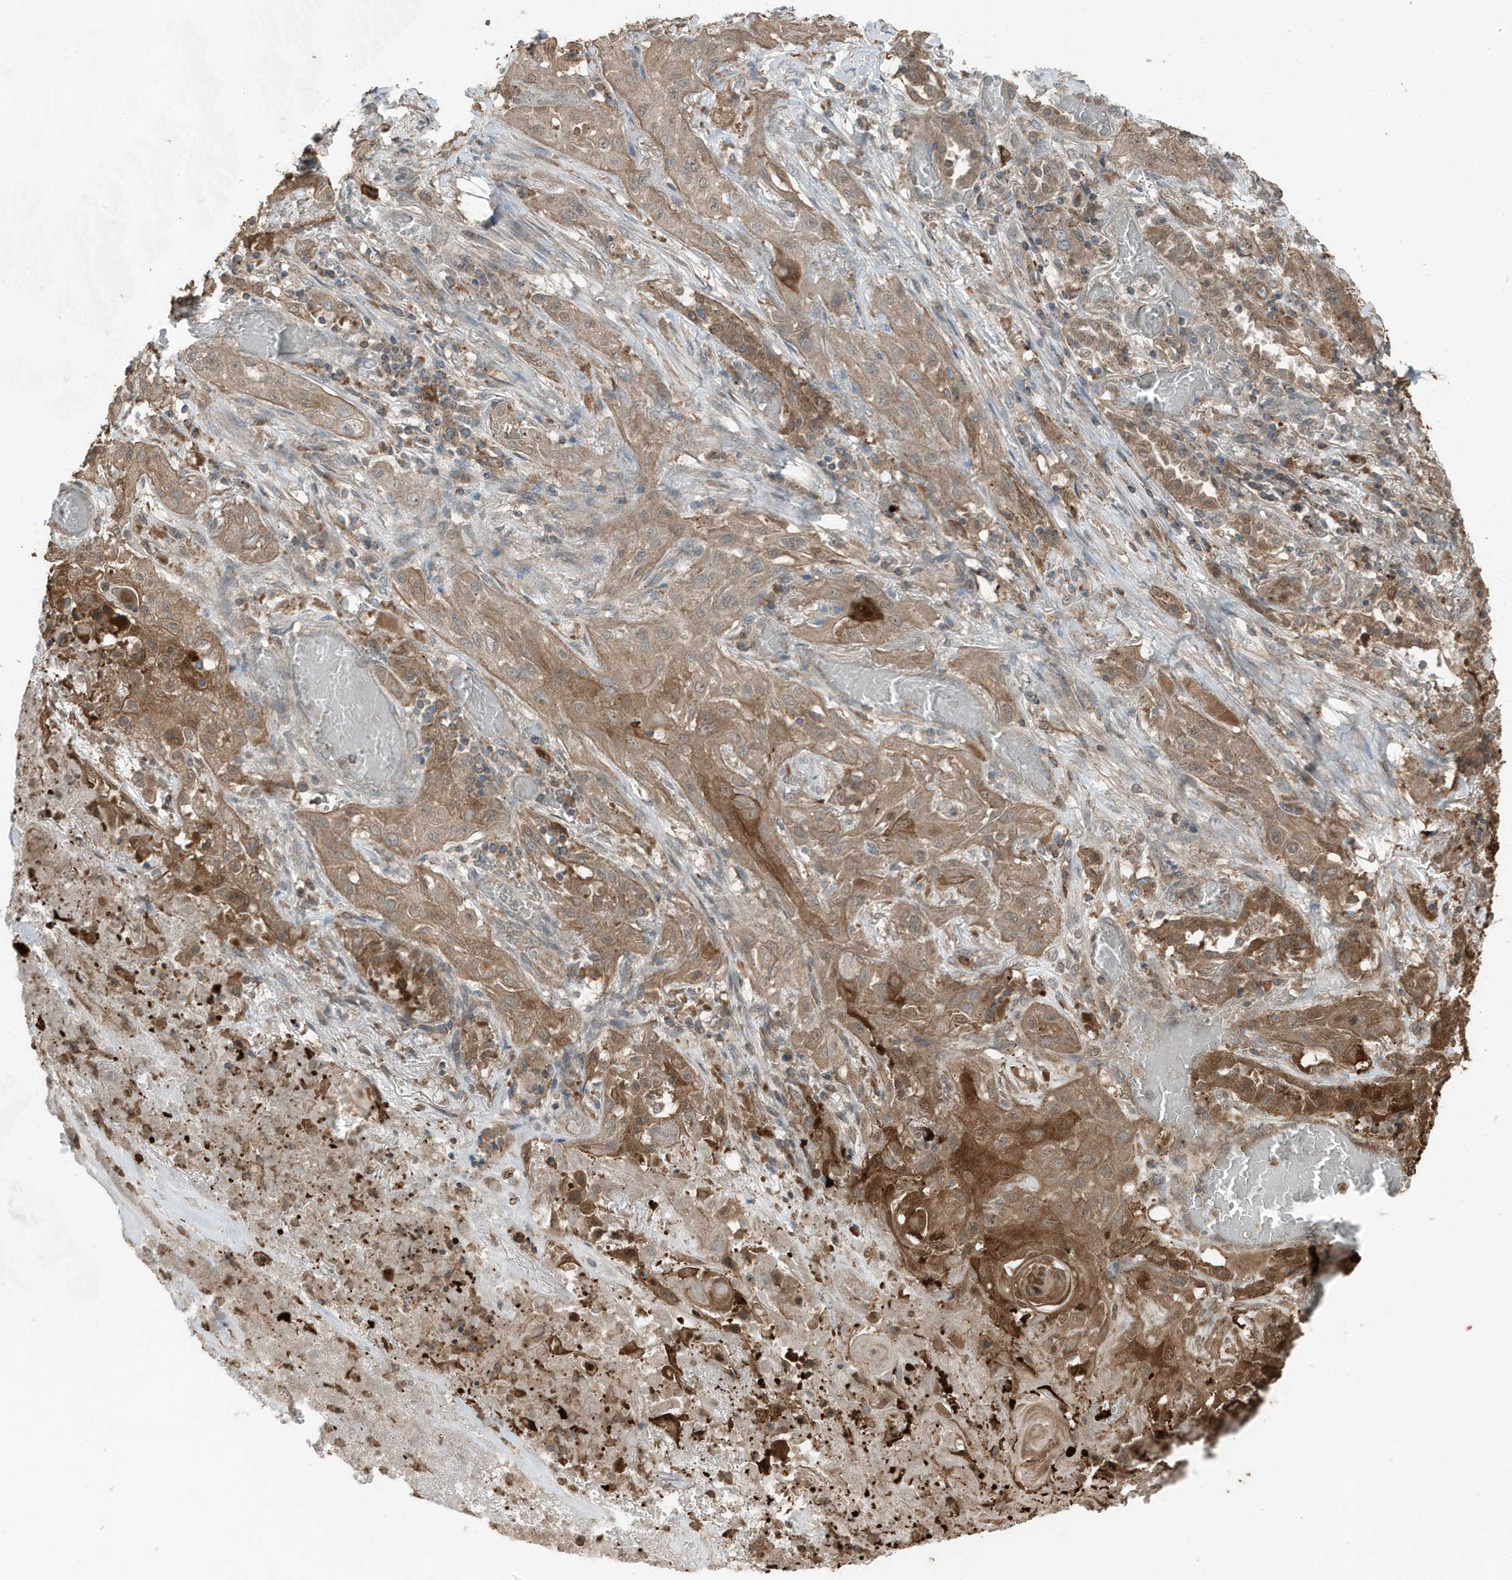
{"staining": {"intensity": "moderate", "quantity": ">75%", "location": "cytoplasmic/membranous"}, "tissue": "lung cancer", "cell_type": "Tumor cells", "image_type": "cancer", "snomed": [{"axis": "morphology", "description": "Squamous cell carcinoma, NOS"}, {"axis": "topography", "description": "Lung"}], "caption": "This micrograph exhibits immunohistochemistry (IHC) staining of human lung squamous cell carcinoma, with medium moderate cytoplasmic/membranous positivity in about >75% of tumor cells.", "gene": "AZI2", "patient": {"sex": "female", "age": 47}}